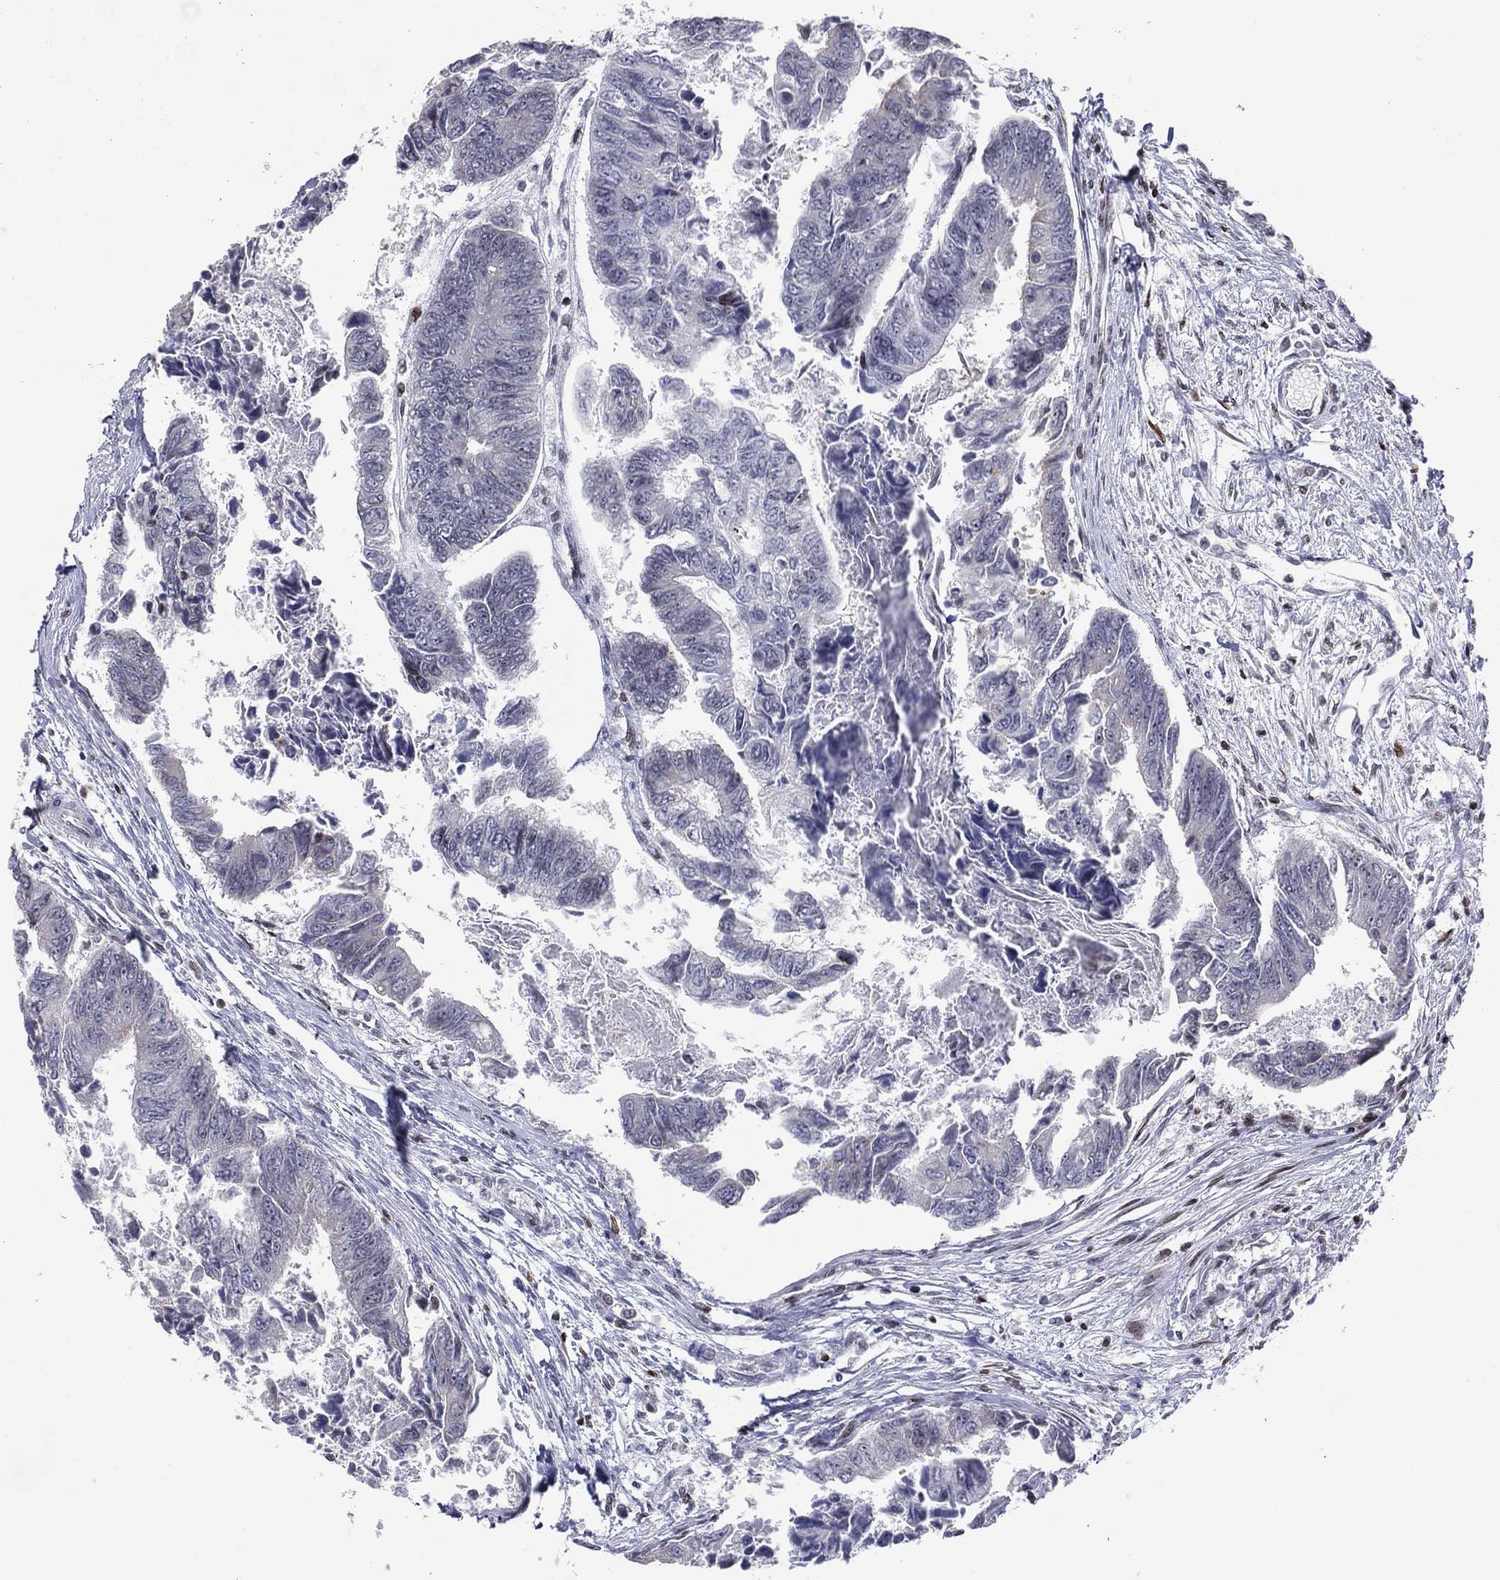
{"staining": {"intensity": "negative", "quantity": "none", "location": "none"}, "tissue": "colorectal cancer", "cell_type": "Tumor cells", "image_type": "cancer", "snomed": [{"axis": "morphology", "description": "Adenocarcinoma, NOS"}, {"axis": "topography", "description": "Colon"}], "caption": "An image of human adenocarcinoma (colorectal) is negative for staining in tumor cells.", "gene": "DBF4B", "patient": {"sex": "female", "age": 65}}